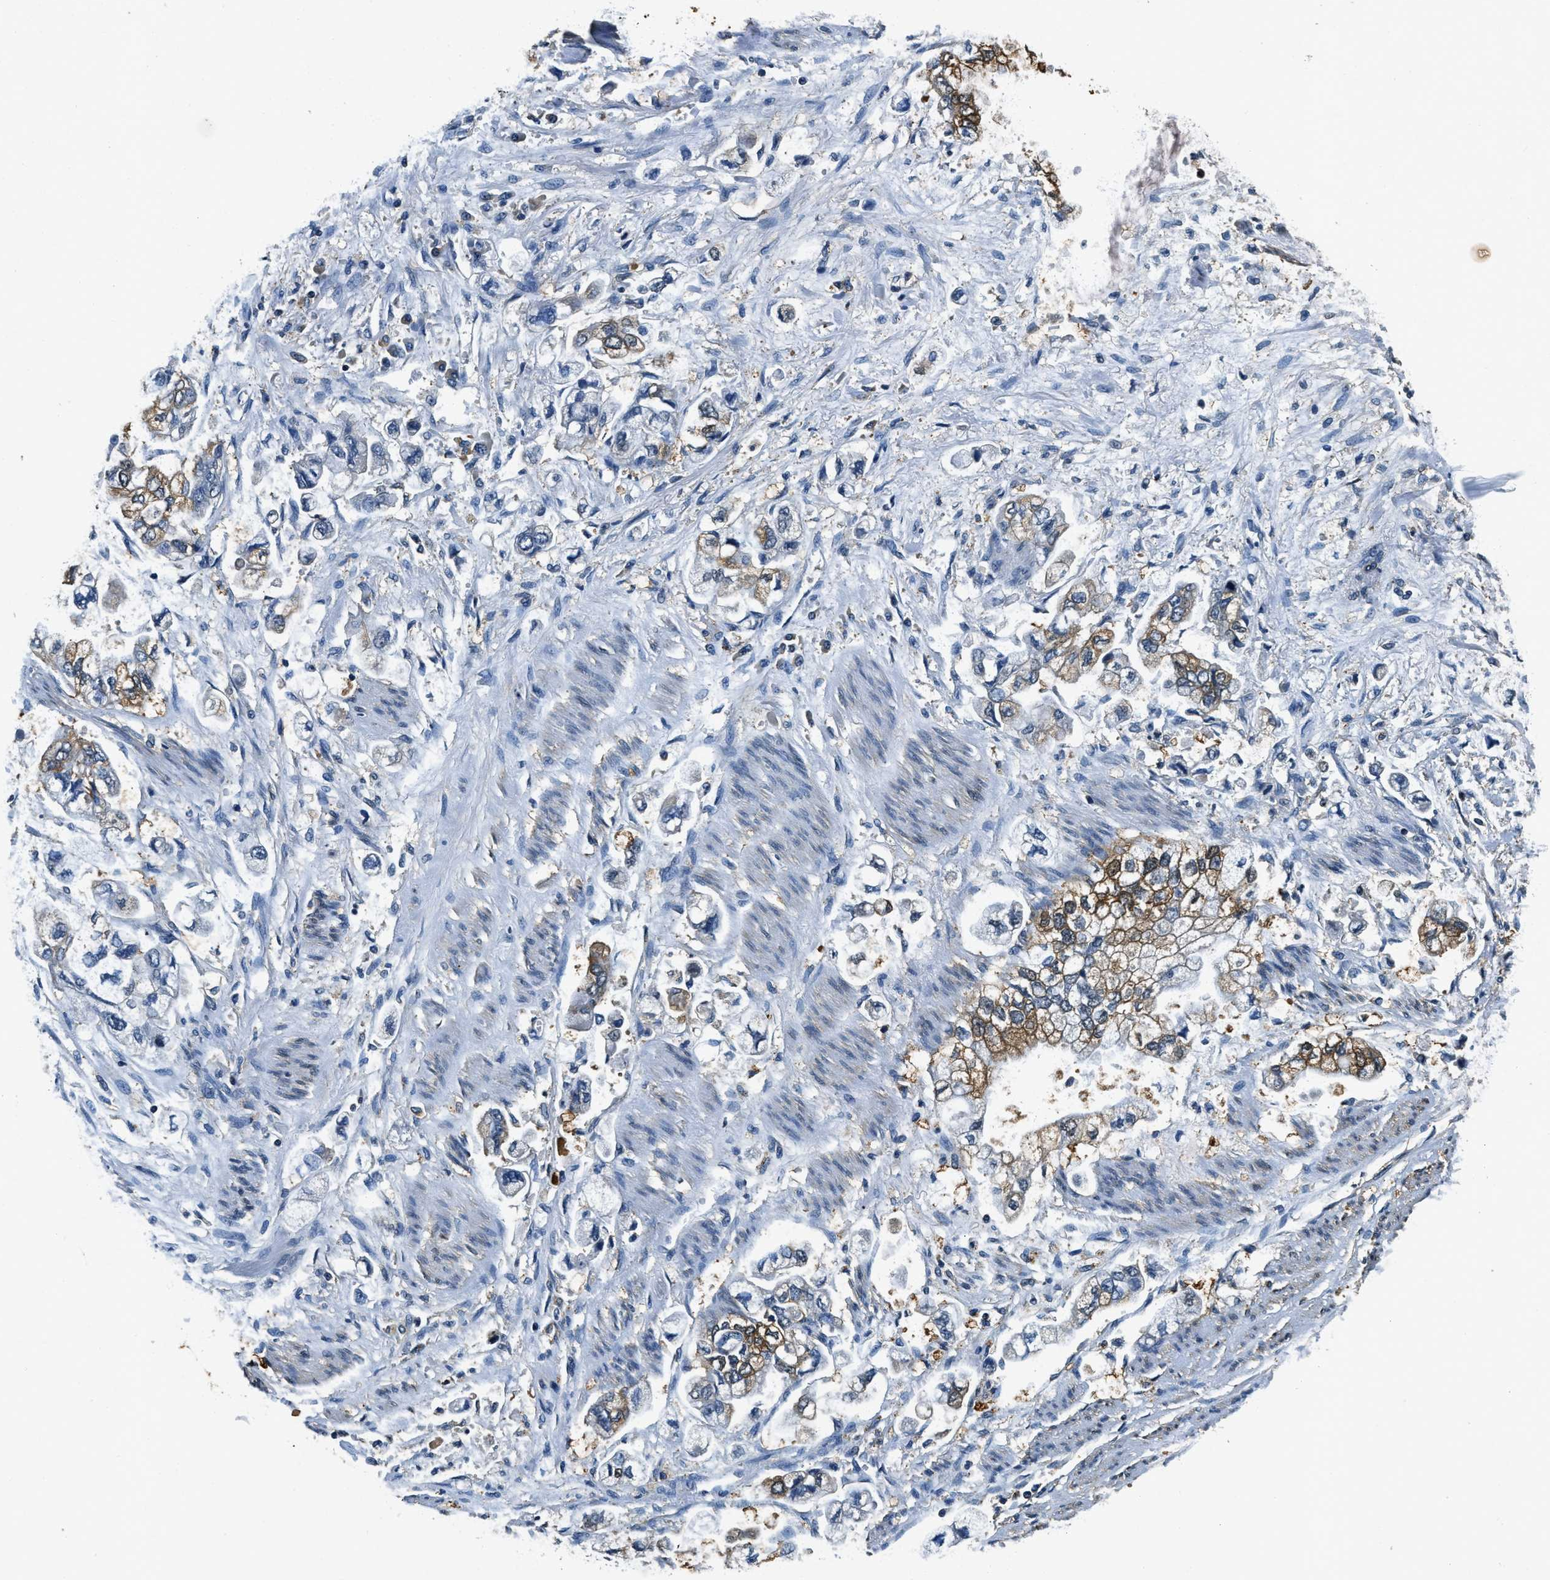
{"staining": {"intensity": "moderate", "quantity": "<25%", "location": "cytoplasmic/membranous"}, "tissue": "stomach cancer", "cell_type": "Tumor cells", "image_type": "cancer", "snomed": [{"axis": "morphology", "description": "Normal tissue, NOS"}, {"axis": "morphology", "description": "Adenocarcinoma, NOS"}, {"axis": "topography", "description": "Stomach"}], "caption": "IHC of adenocarcinoma (stomach) displays low levels of moderate cytoplasmic/membranous positivity in approximately <25% of tumor cells. (Brightfield microscopy of DAB IHC at high magnification).", "gene": "RESF1", "patient": {"sex": "male", "age": 62}}